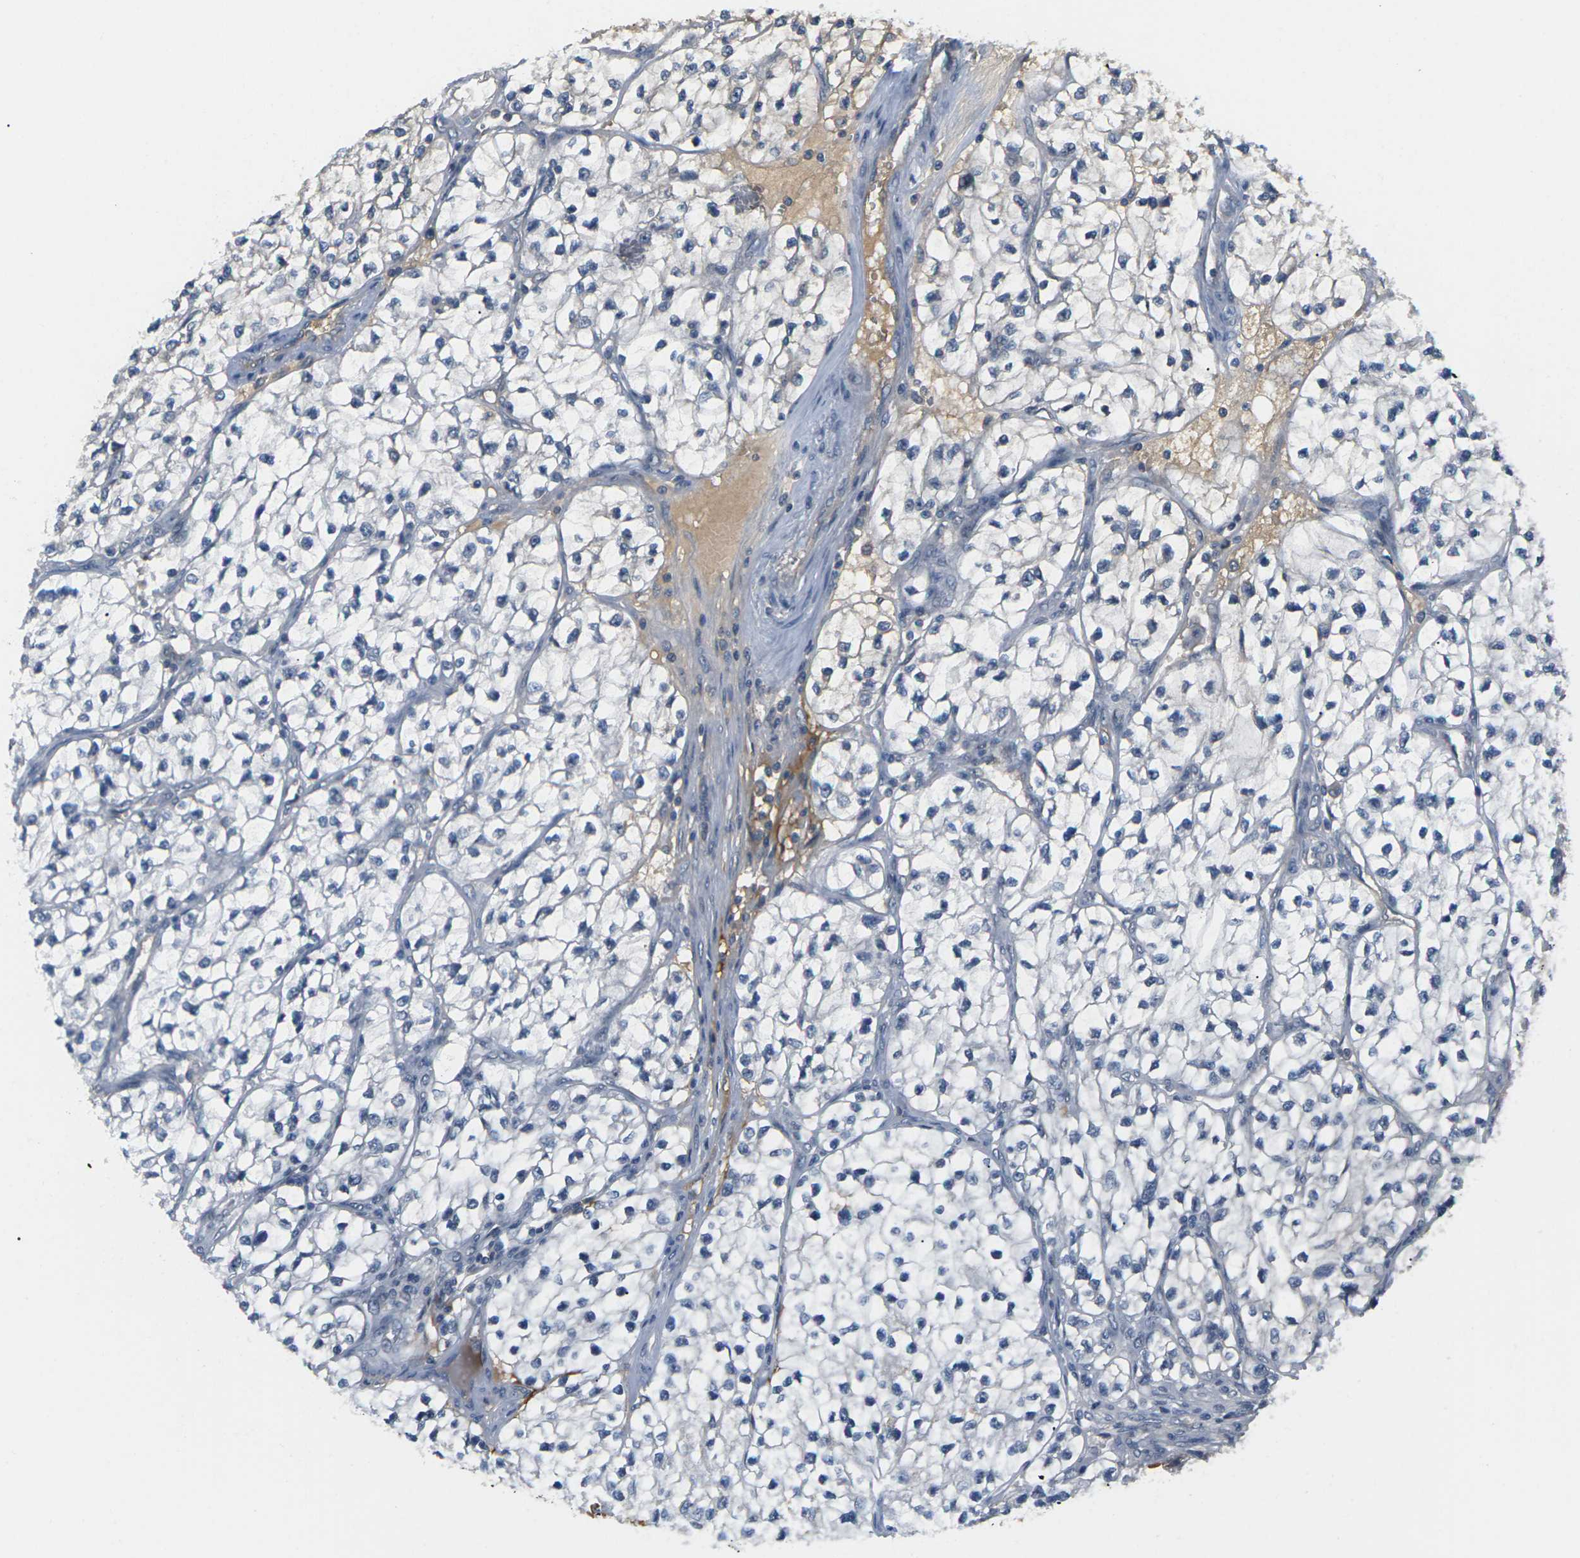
{"staining": {"intensity": "negative", "quantity": "none", "location": "none"}, "tissue": "renal cancer", "cell_type": "Tumor cells", "image_type": "cancer", "snomed": [{"axis": "morphology", "description": "Adenocarcinoma, NOS"}, {"axis": "topography", "description": "Kidney"}], "caption": "This is a micrograph of immunohistochemistry staining of renal cancer, which shows no positivity in tumor cells. (Brightfield microscopy of DAB (3,3'-diaminobenzidine) immunohistochemistry at high magnification).", "gene": "PKP2", "patient": {"sex": "female", "age": 57}}